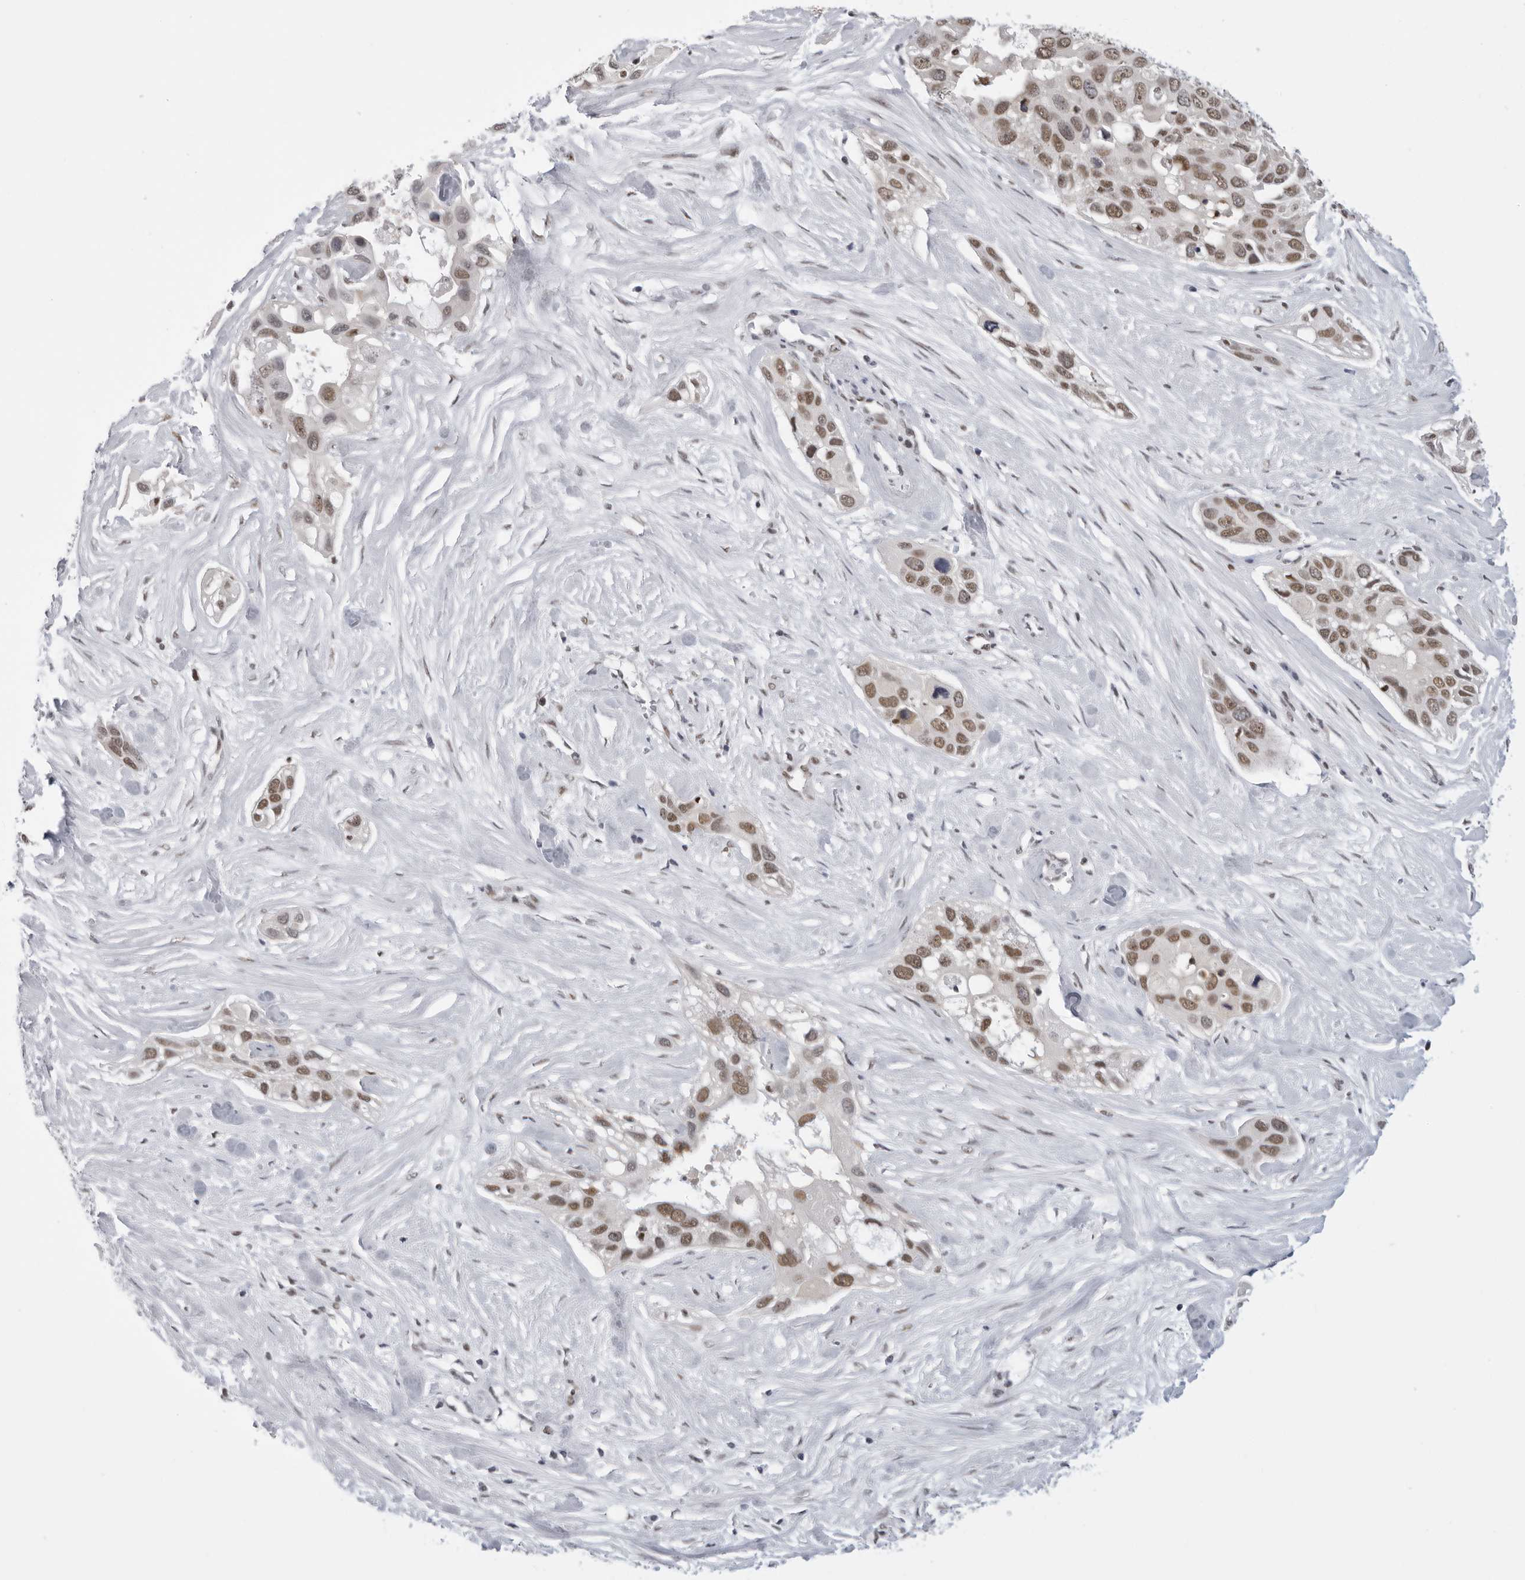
{"staining": {"intensity": "moderate", "quantity": ">75%", "location": "nuclear"}, "tissue": "pancreatic cancer", "cell_type": "Tumor cells", "image_type": "cancer", "snomed": [{"axis": "morphology", "description": "Adenocarcinoma, NOS"}, {"axis": "topography", "description": "Pancreas"}], "caption": "There is medium levels of moderate nuclear positivity in tumor cells of pancreatic cancer, as demonstrated by immunohistochemical staining (brown color).", "gene": "RPA2", "patient": {"sex": "female", "age": 60}}